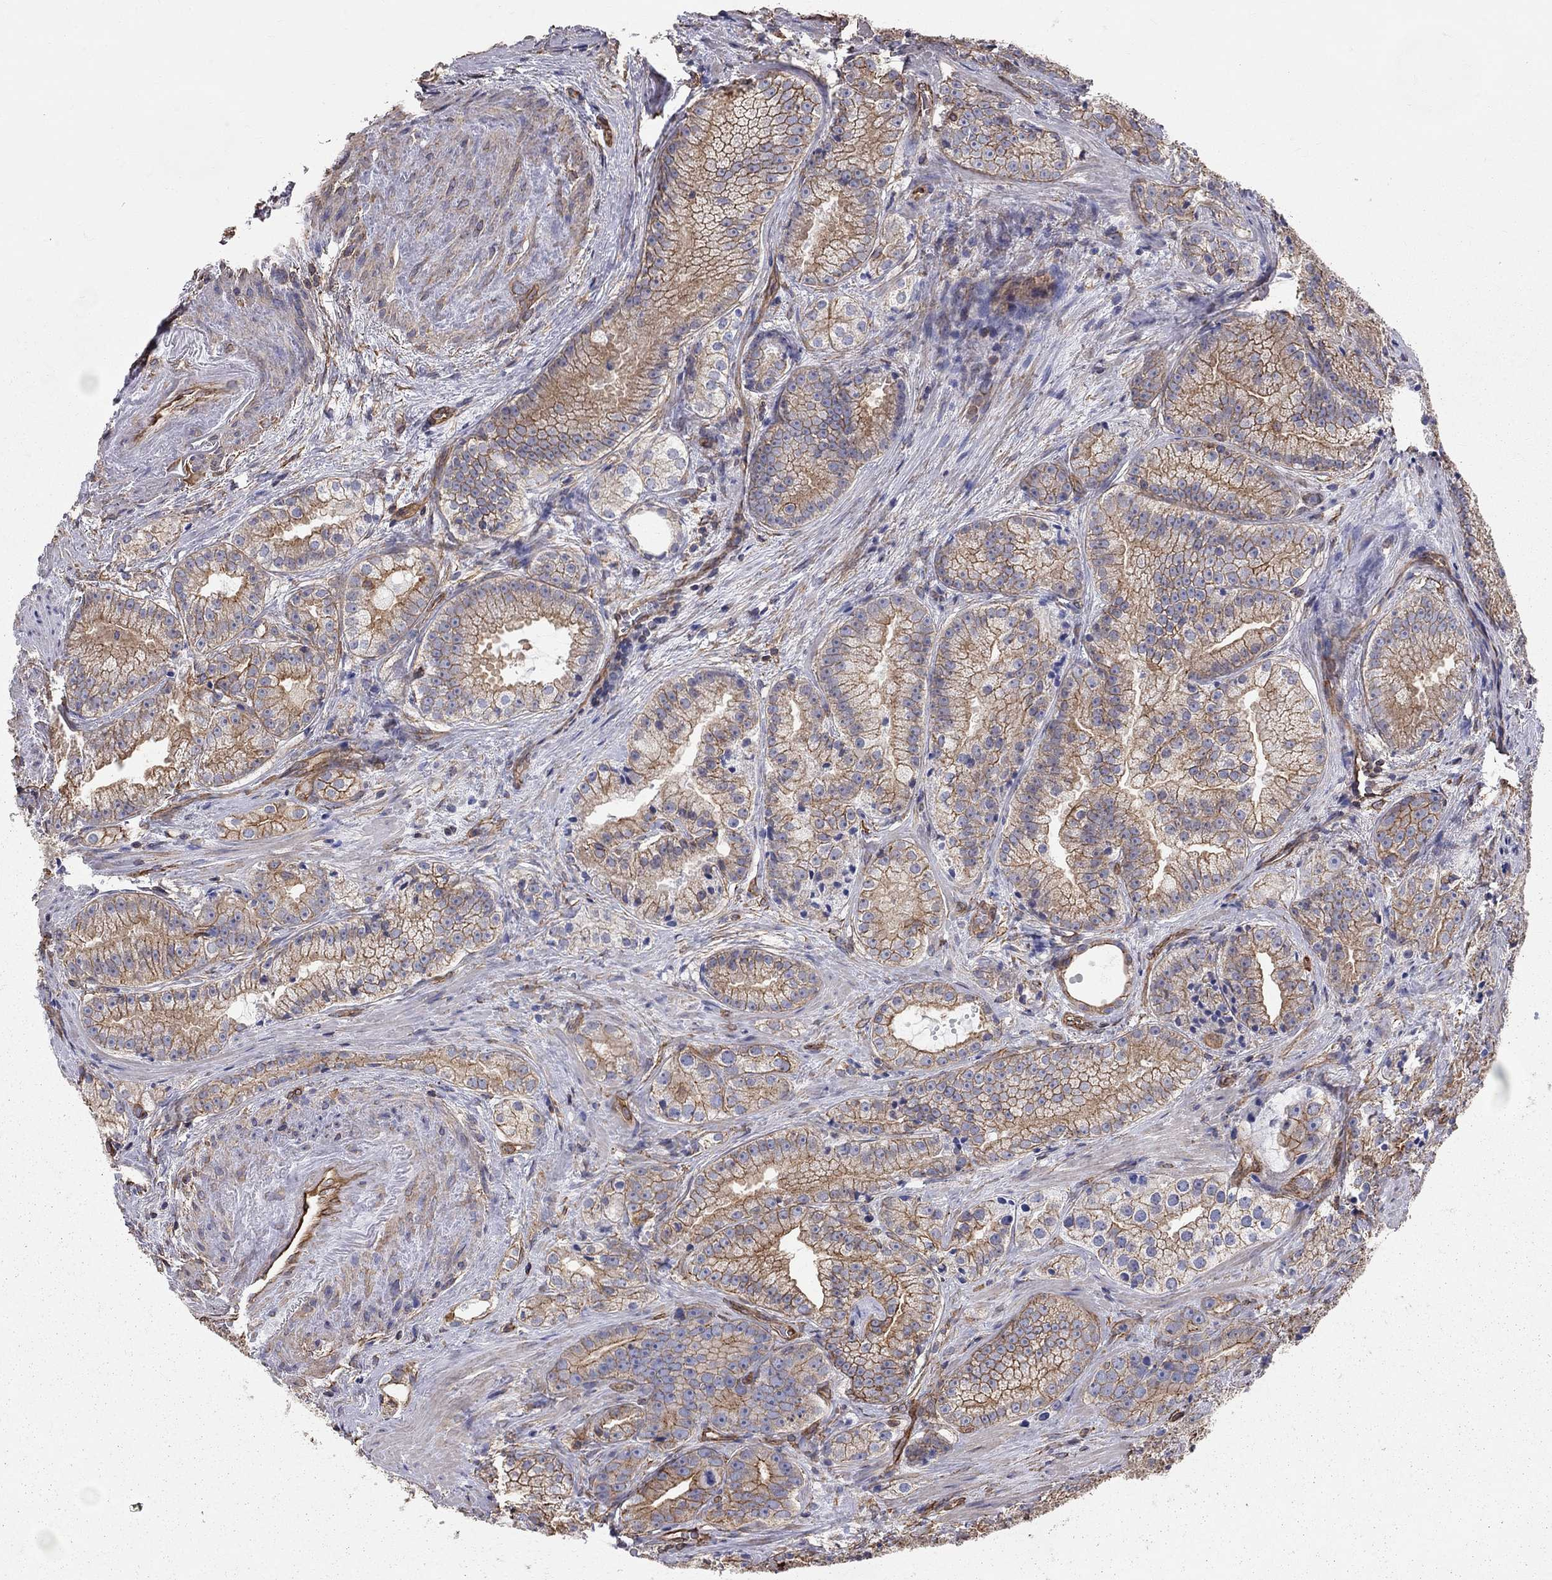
{"staining": {"intensity": "strong", "quantity": ">75%", "location": "cytoplasmic/membranous"}, "tissue": "prostate cancer", "cell_type": "Tumor cells", "image_type": "cancer", "snomed": [{"axis": "morphology", "description": "Adenocarcinoma, NOS"}, {"axis": "morphology", "description": "Adenocarcinoma, High grade"}, {"axis": "topography", "description": "Prostate"}], "caption": "The histopathology image shows immunohistochemical staining of prostate cancer (high-grade adenocarcinoma). There is strong cytoplasmic/membranous expression is appreciated in about >75% of tumor cells.", "gene": "BICDL2", "patient": {"sex": "male", "age": 64}}